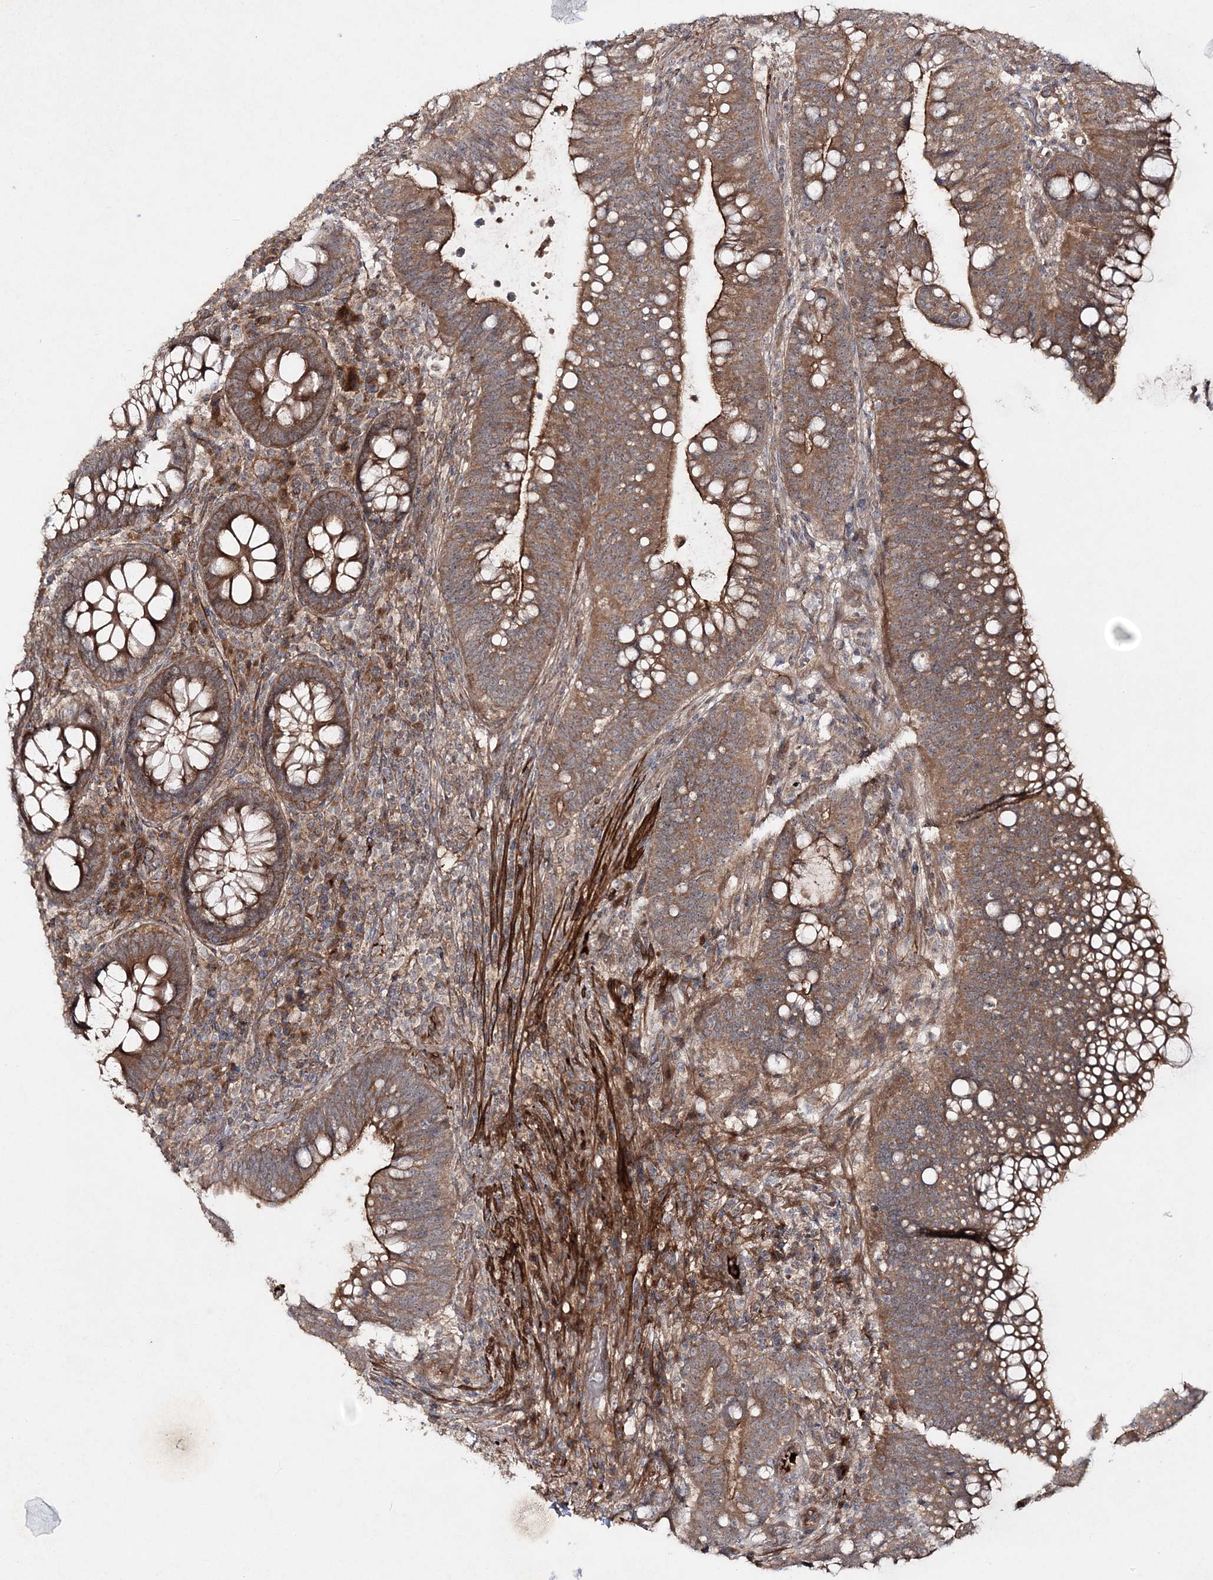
{"staining": {"intensity": "moderate", "quantity": ">75%", "location": "cytoplasmic/membranous"}, "tissue": "colorectal cancer", "cell_type": "Tumor cells", "image_type": "cancer", "snomed": [{"axis": "morphology", "description": "Adenocarcinoma, NOS"}, {"axis": "topography", "description": "Colon"}], "caption": "Adenocarcinoma (colorectal) tissue exhibits moderate cytoplasmic/membranous staining in approximately >75% of tumor cells", "gene": "MOCS2", "patient": {"sex": "female", "age": 66}}